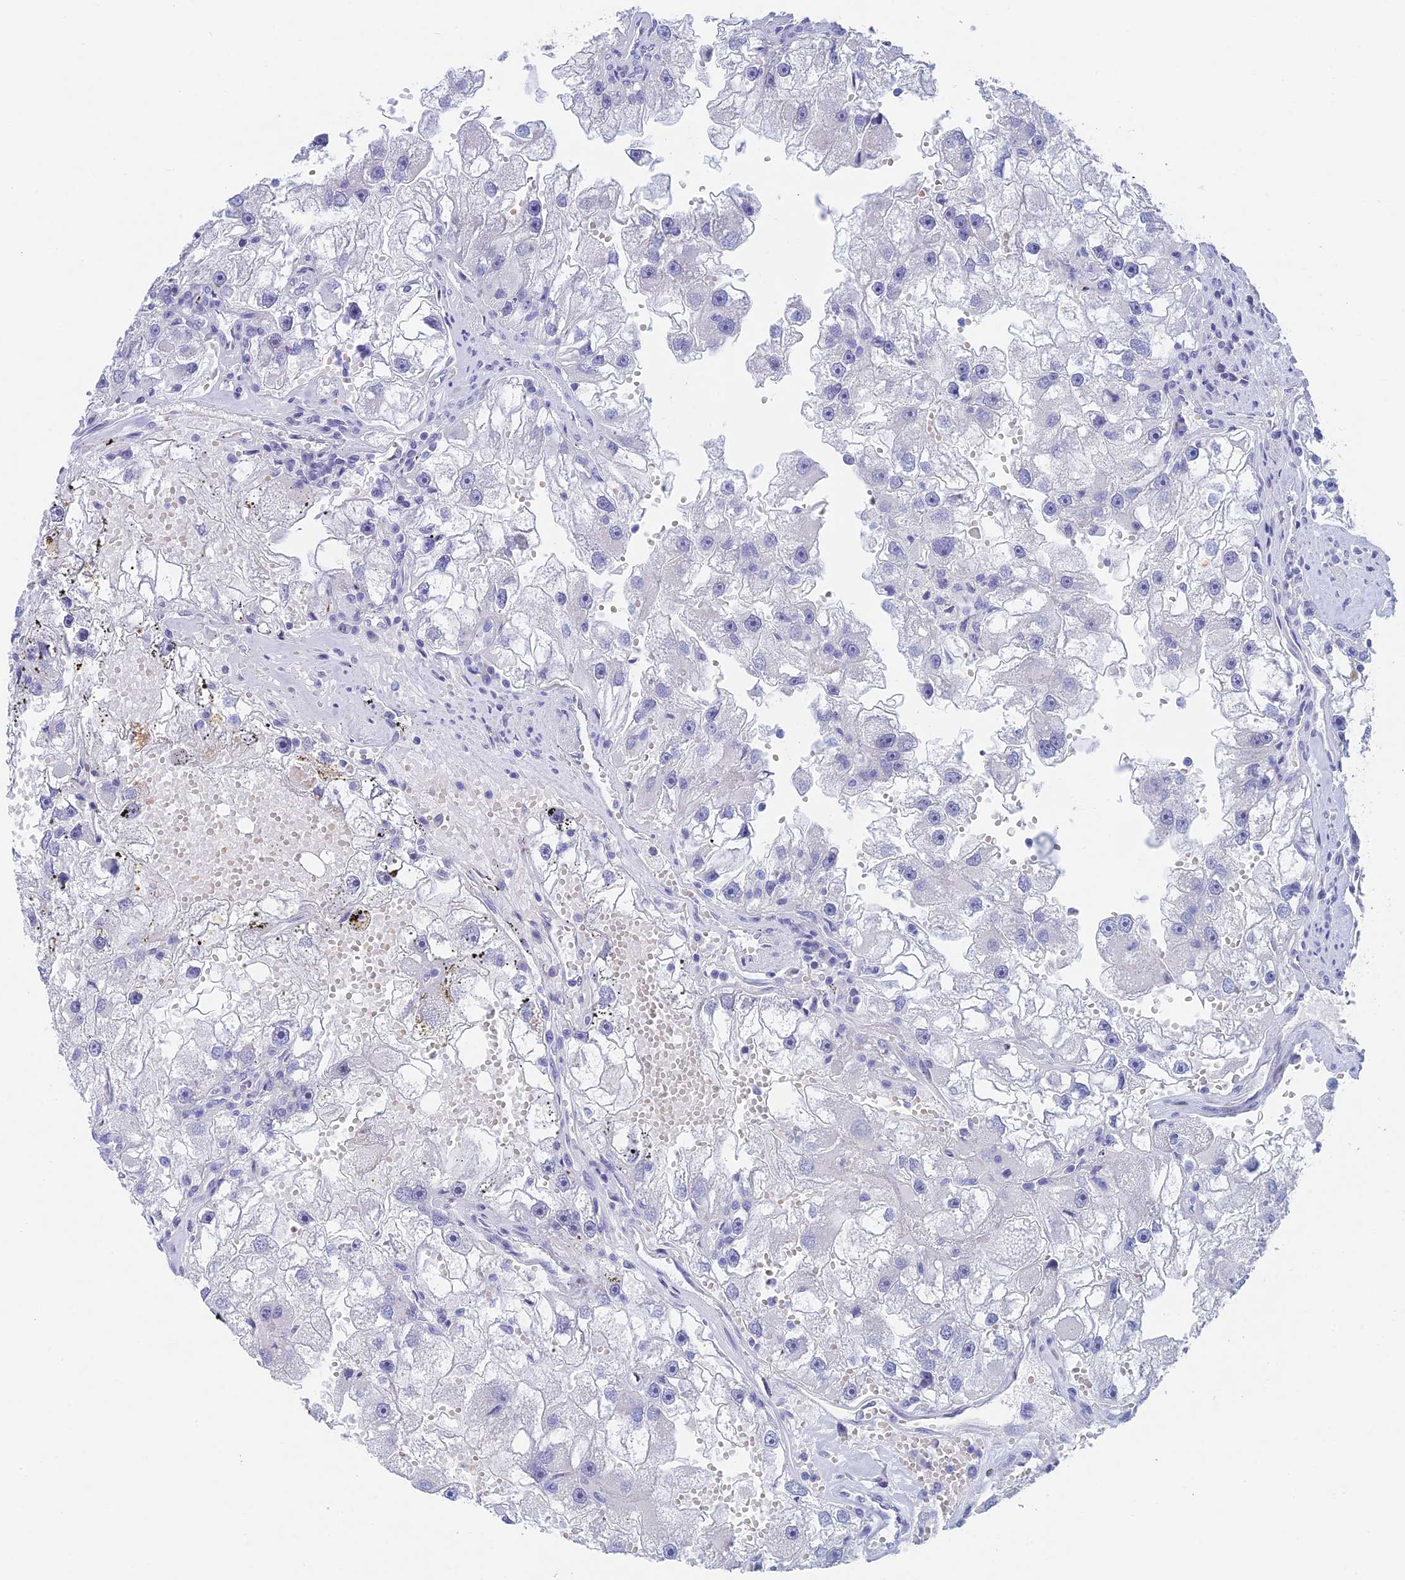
{"staining": {"intensity": "negative", "quantity": "none", "location": "none"}, "tissue": "renal cancer", "cell_type": "Tumor cells", "image_type": "cancer", "snomed": [{"axis": "morphology", "description": "Adenocarcinoma, NOS"}, {"axis": "topography", "description": "Kidney"}], "caption": "This micrograph is of renal cancer stained with immunohistochemistry (IHC) to label a protein in brown with the nuclei are counter-stained blue. There is no staining in tumor cells. (DAB (3,3'-diaminobenzidine) IHC visualized using brightfield microscopy, high magnification).", "gene": "REXO5", "patient": {"sex": "male", "age": 63}}